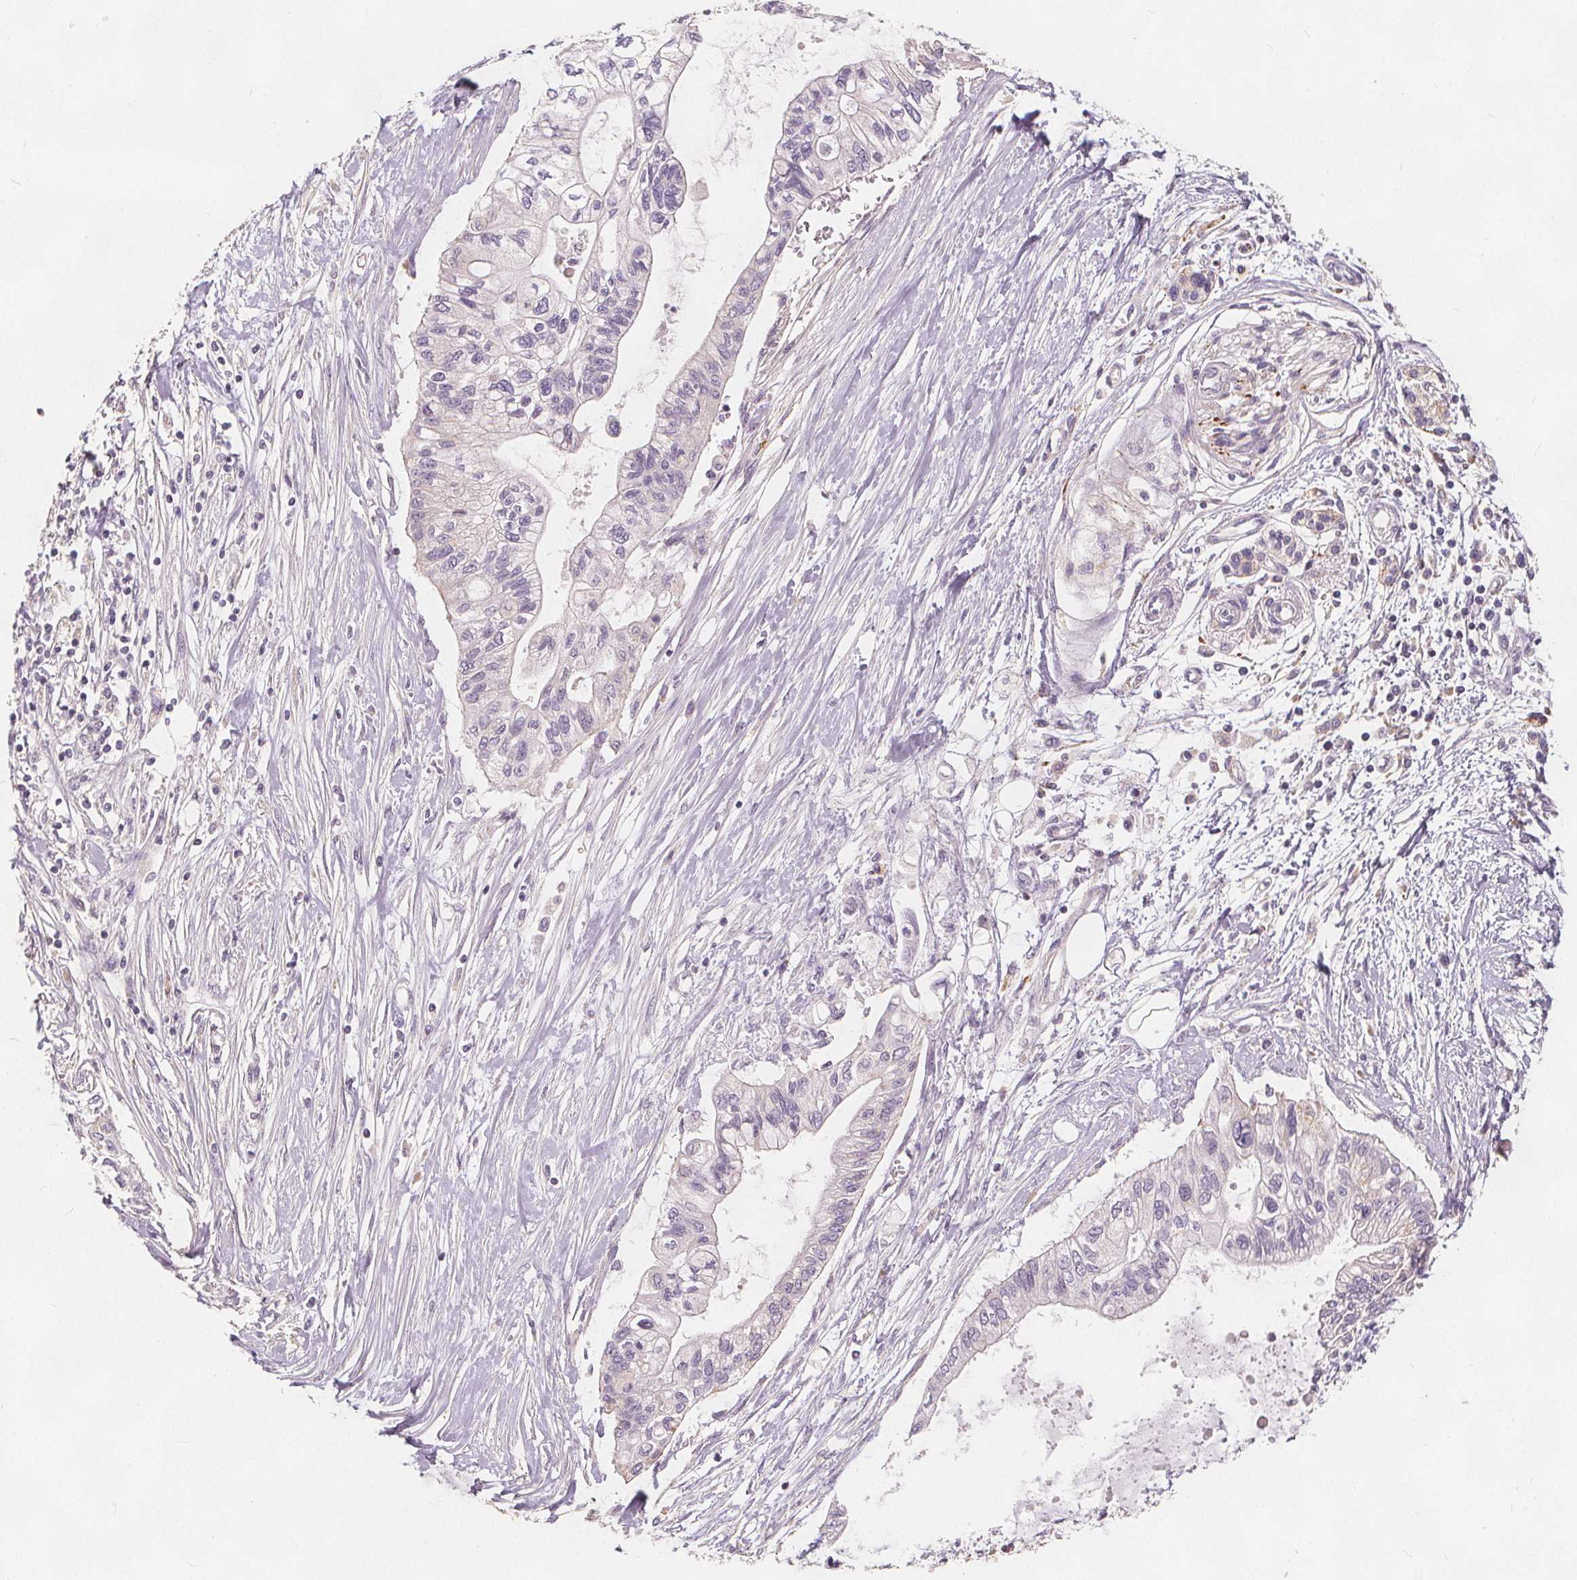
{"staining": {"intensity": "negative", "quantity": "none", "location": "none"}, "tissue": "pancreatic cancer", "cell_type": "Tumor cells", "image_type": "cancer", "snomed": [{"axis": "morphology", "description": "Adenocarcinoma, NOS"}, {"axis": "topography", "description": "Pancreas"}], "caption": "High magnification brightfield microscopy of pancreatic cancer stained with DAB (brown) and counterstained with hematoxylin (blue): tumor cells show no significant expression.", "gene": "DRC3", "patient": {"sex": "female", "age": 77}}